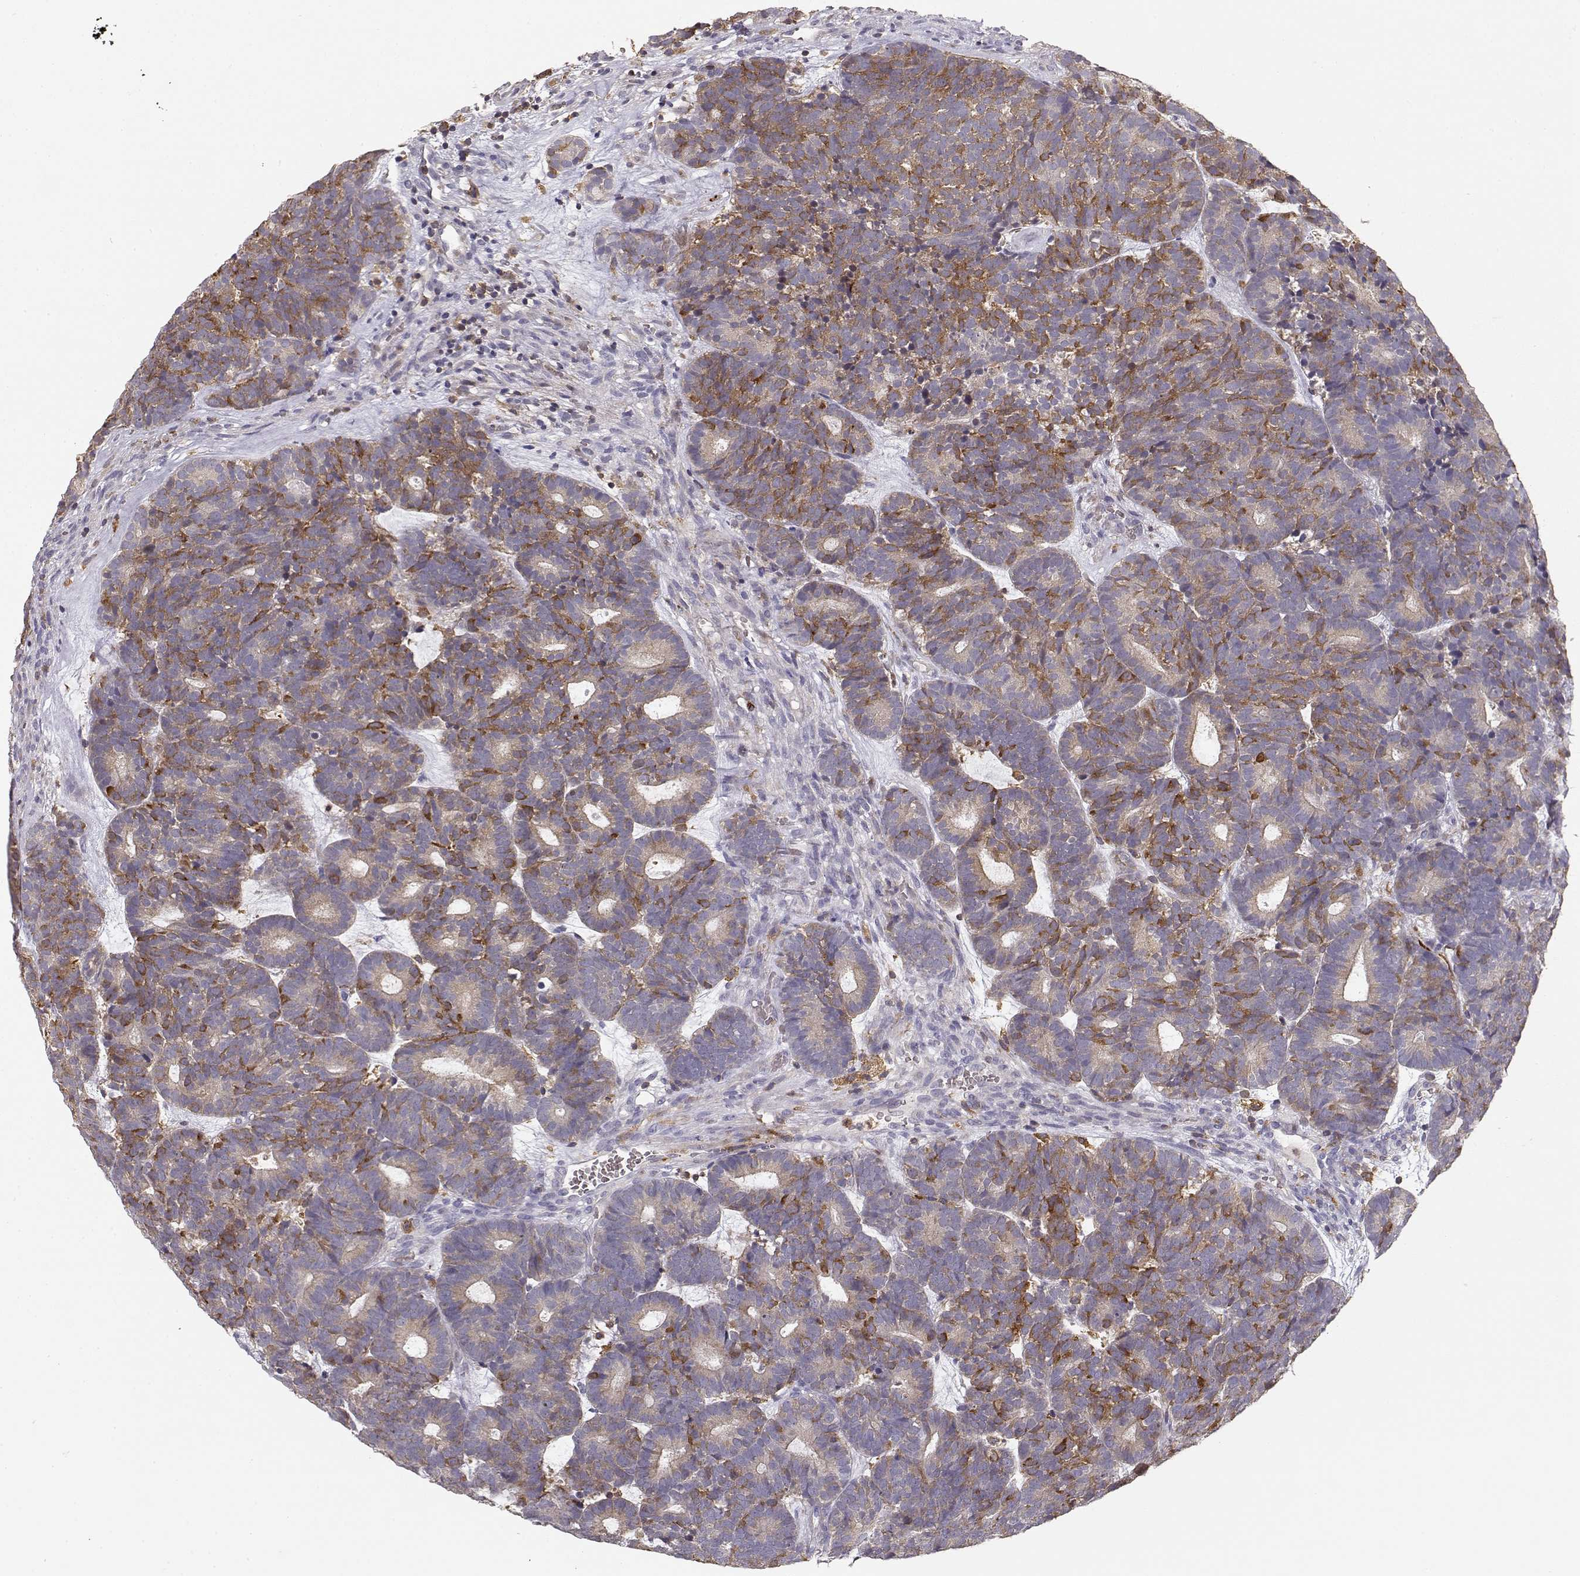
{"staining": {"intensity": "moderate", "quantity": "<25%", "location": "cytoplasmic/membranous"}, "tissue": "head and neck cancer", "cell_type": "Tumor cells", "image_type": "cancer", "snomed": [{"axis": "morphology", "description": "Adenocarcinoma, NOS"}, {"axis": "topography", "description": "Head-Neck"}], "caption": "Head and neck adenocarcinoma stained with IHC shows moderate cytoplasmic/membranous positivity in approximately <25% of tumor cells.", "gene": "VAV1", "patient": {"sex": "female", "age": 81}}